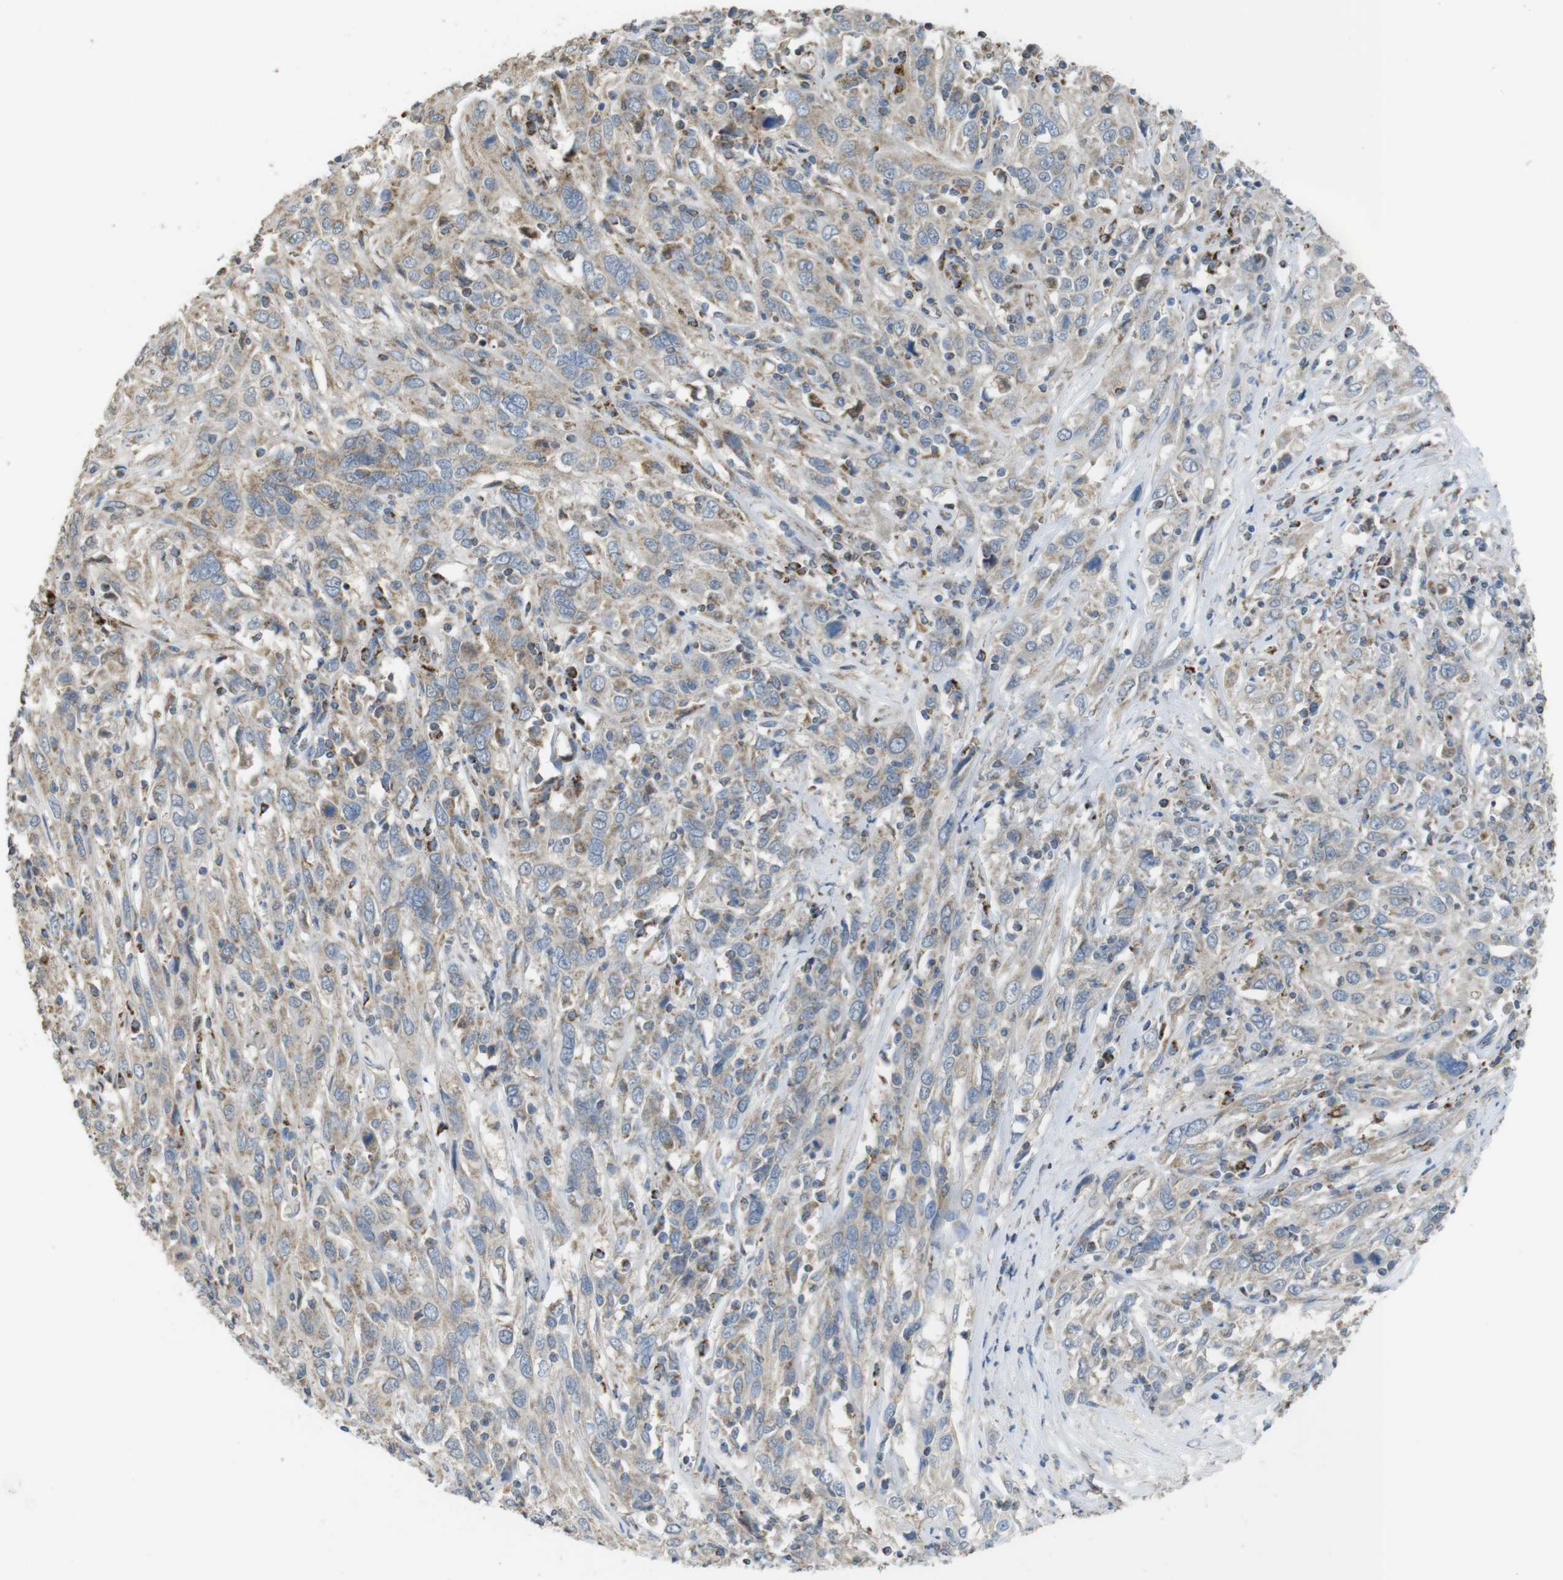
{"staining": {"intensity": "moderate", "quantity": "25%-75%", "location": "cytoplasmic/membranous"}, "tissue": "cervical cancer", "cell_type": "Tumor cells", "image_type": "cancer", "snomed": [{"axis": "morphology", "description": "Squamous cell carcinoma, NOS"}, {"axis": "topography", "description": "Cervix"}], "caption": "A brown stain labels moderate cytoplasmic/membranous positivity of a protein in squamous cell carcinoma (cervical) tumor cells. Using DAB (brown) and hematoxylin (blue) stains, captured at high magnification using brightfield microscopy.", "gene": "CALHM2", "patient": {"sex": "female", "age": 46}}